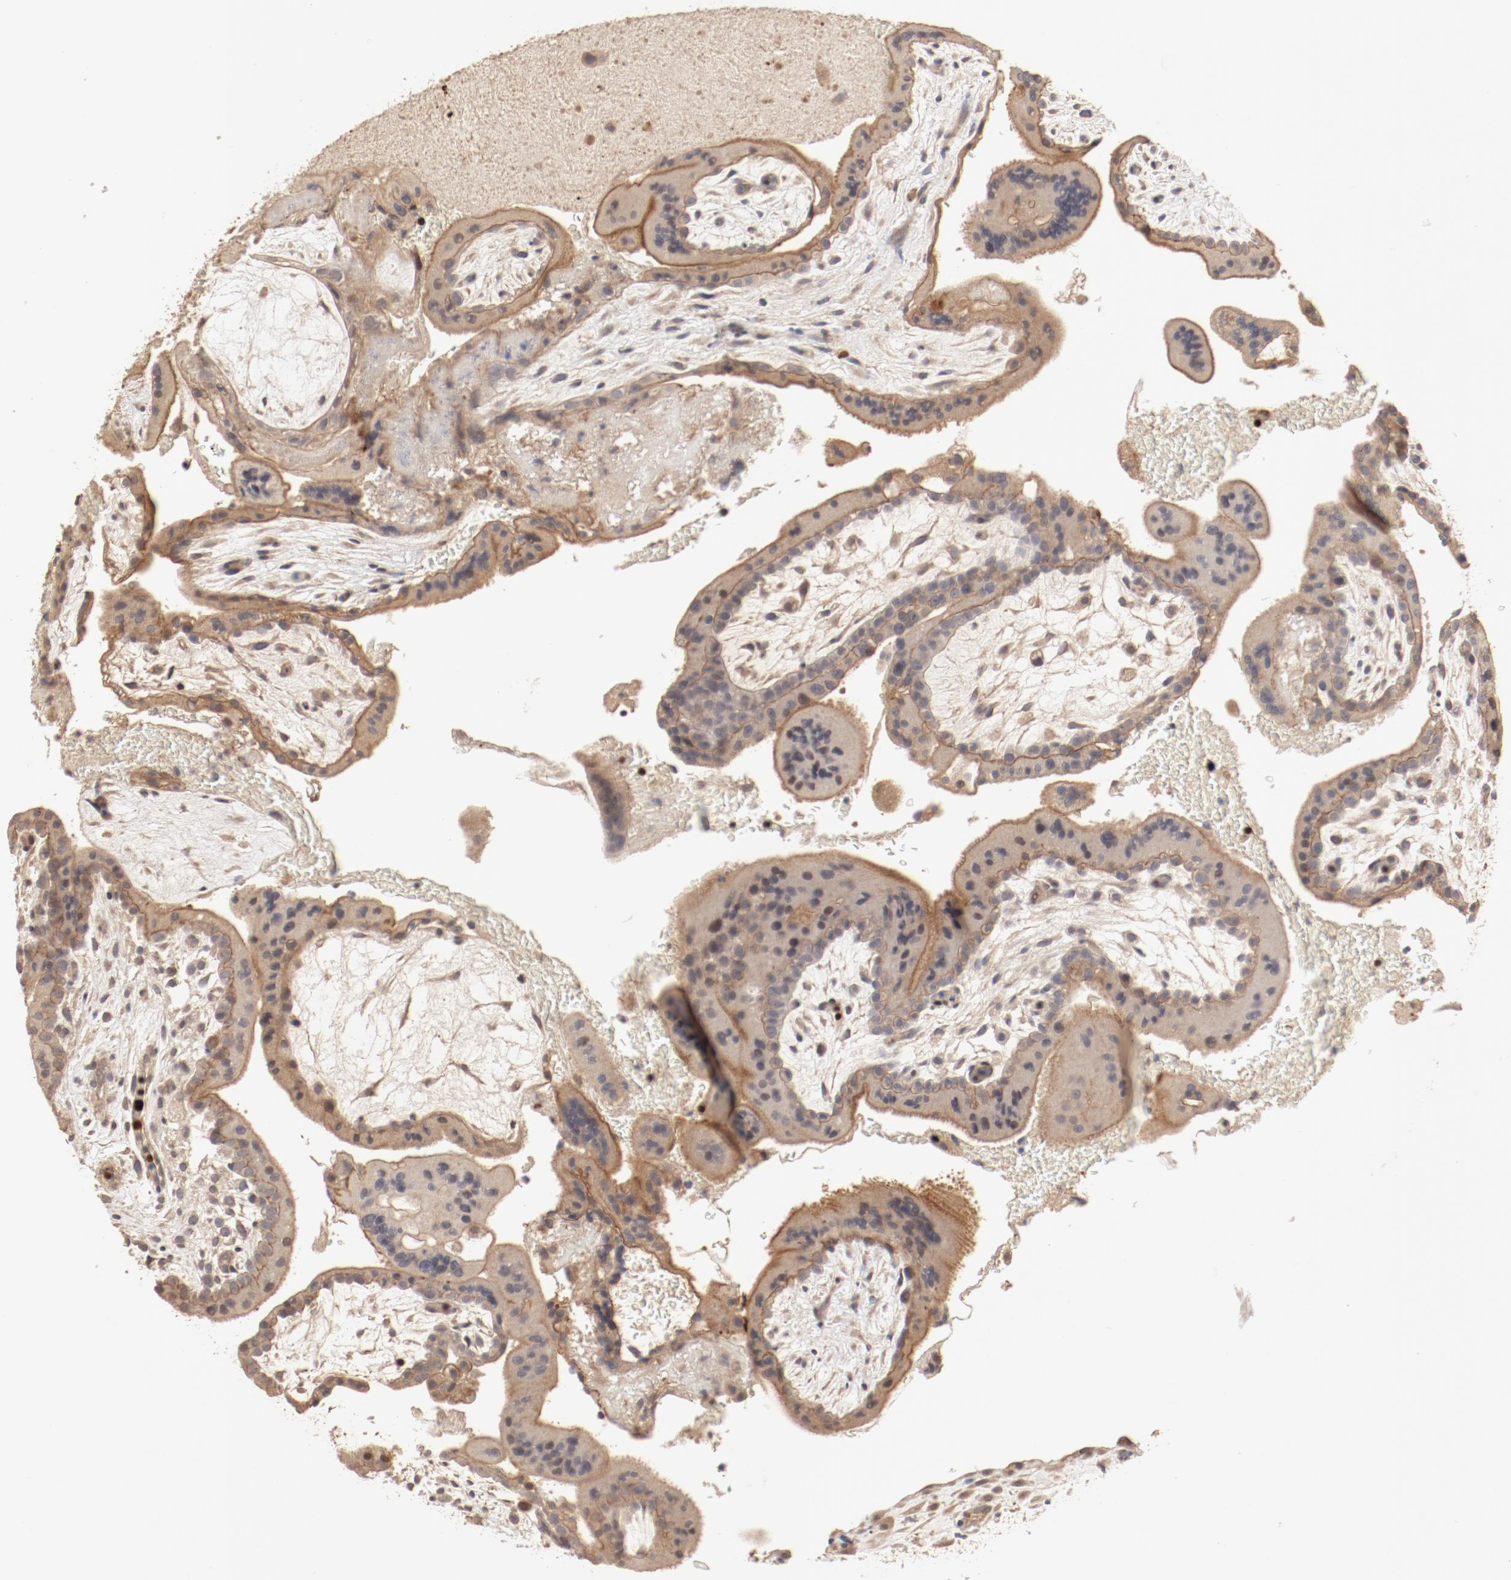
{"staining": {"intensity": "moderate", "quantity": ">75%", "location": "cytoplasmic/membranous"}, "tissue": "placenta", "cell_type": "Decidual cells", "image_type": "normal", "snomed": [{"axis": "morphology", "description": "Normal tissue, NOS"}, {"axis": "topography", "description": "Placenta"}], "caption": "IHC of benign human placenta demonstrates medium levels of moderate cytoplasmic/membranous expression in about >75% of decidual cells.", "gene": "IL3RA", "patient": {"sex": "female", "age": 35}}